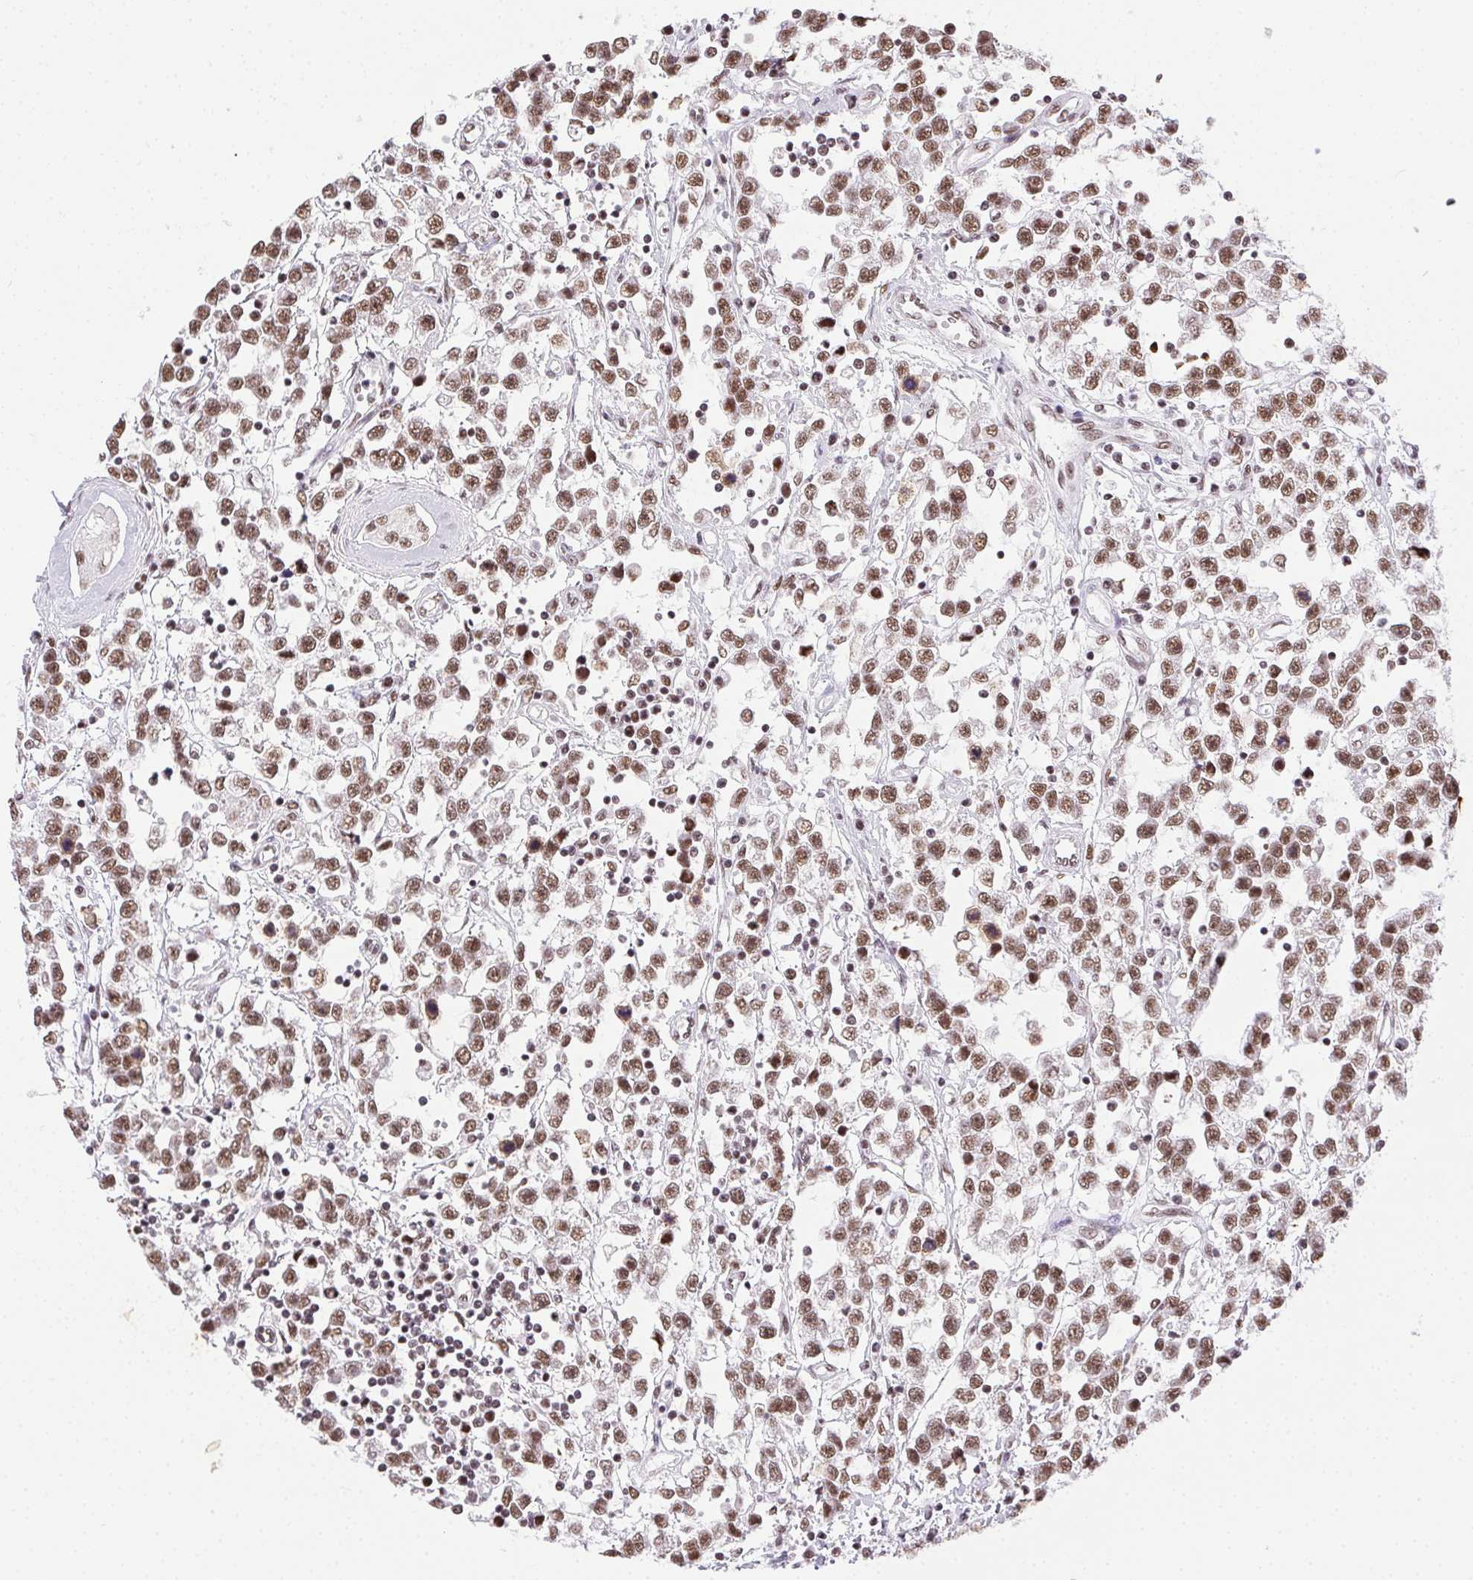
{"staining": {"intensity": "moderate", "quantity": ">75%", "location": "nuclear"}, "tissue": "testis cancer", "cell_type": "Tumor cells", "image_type": "cancer", "snomed": [{"axis": "morphology", "description": "Seminoma, NOS"}, {"axis": "topography", "description": "Testis"}], "caption": "Tumor cells display medium levels of moderate nuclear expression in approximately >75% of cells in human seminoma (testis).", "gene": "TRA2B", "patient": {"sex": "male", "age": 34}}